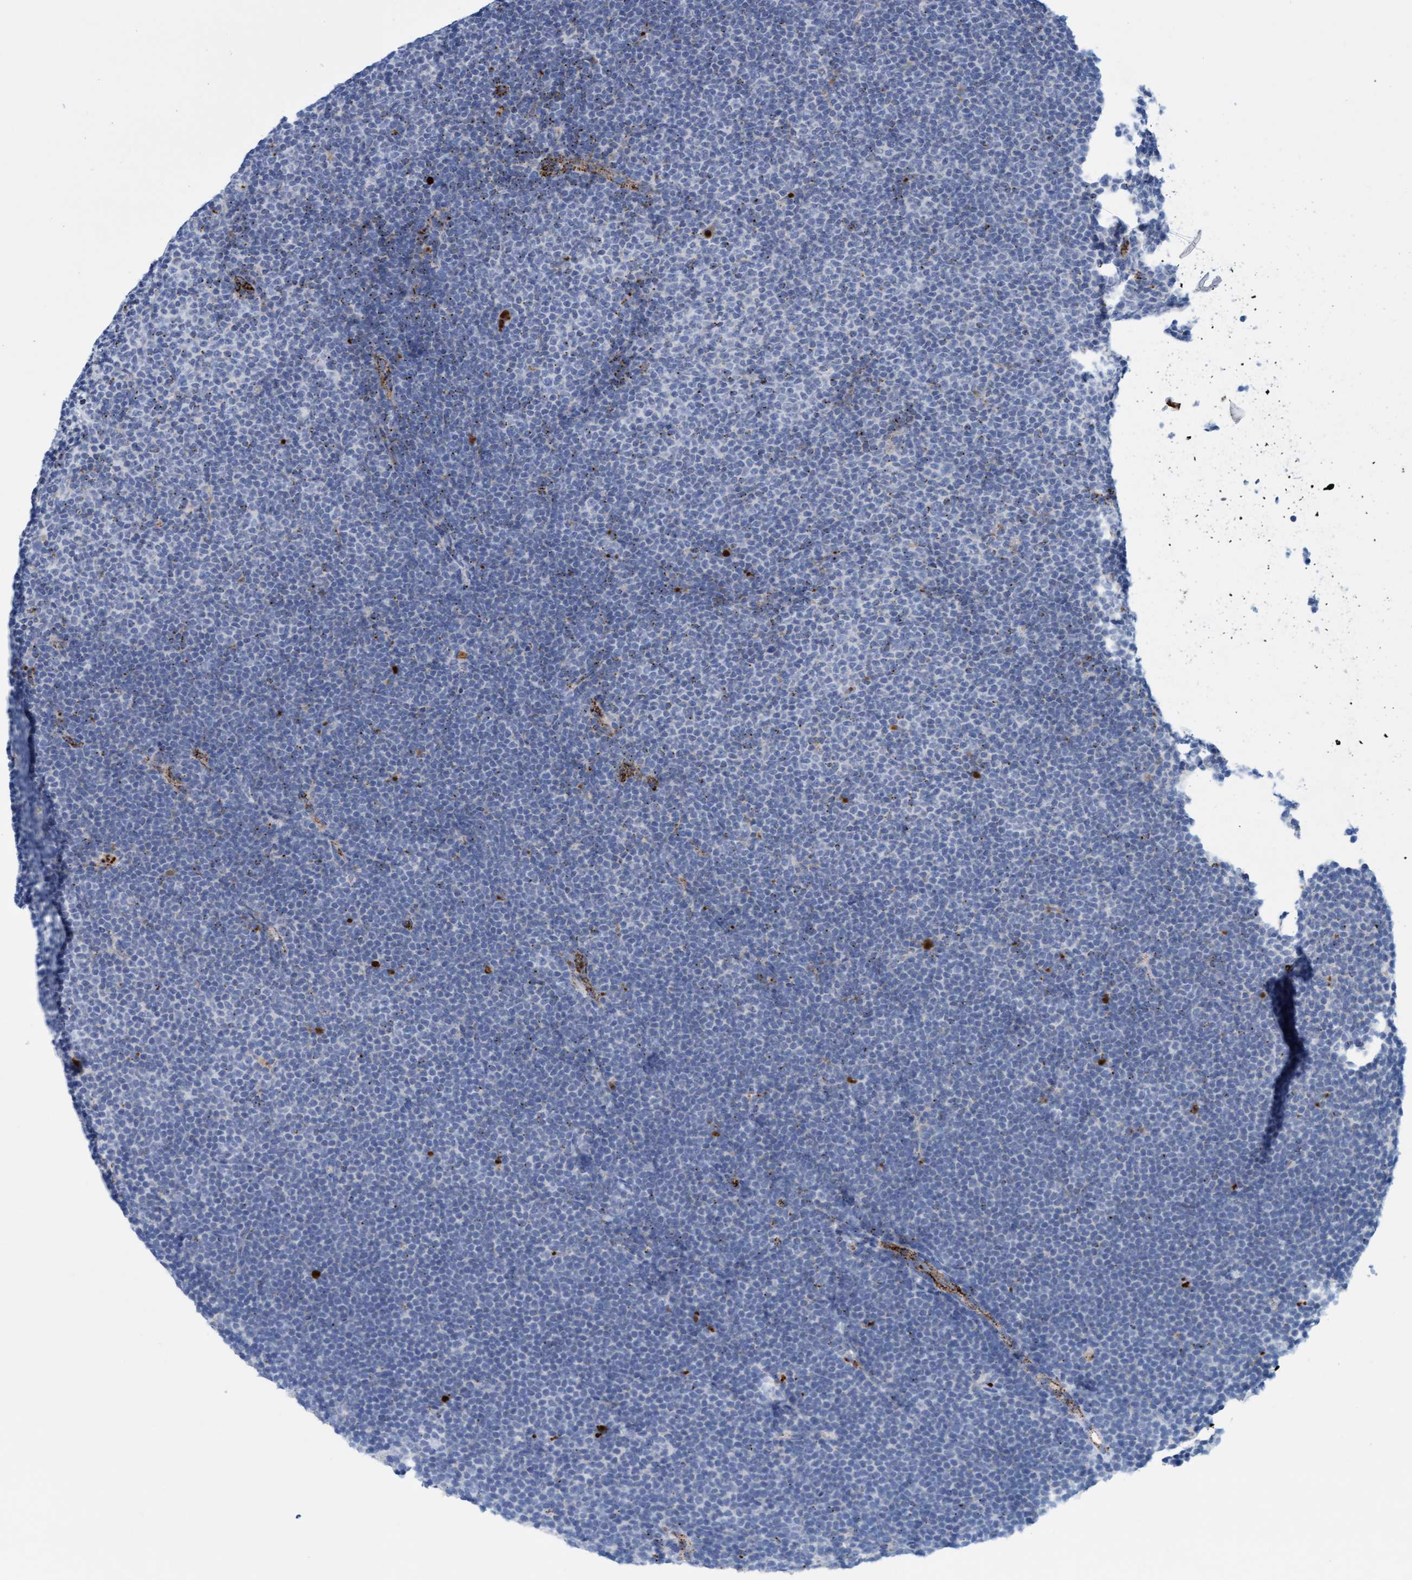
{"staining": {"intensity": "negative", "quantity": "none", "location": "none"}, "tissue": "lymphoma", "cell_type": "Tumor cells", "image_type": "cancer", "snomed": [{"axis": "morphology", "description": "Malignant lymphoma, non-Hodgkin's type, Low grade"}, {"axis": "topography", "description": "Lymph node"}], "caption": "IHC image of lymphoma stained for a protein (brown), which displays no positivity in tumor cells.", "gene": "SGSH", "patient": {"sex": "female", "age": 53}}